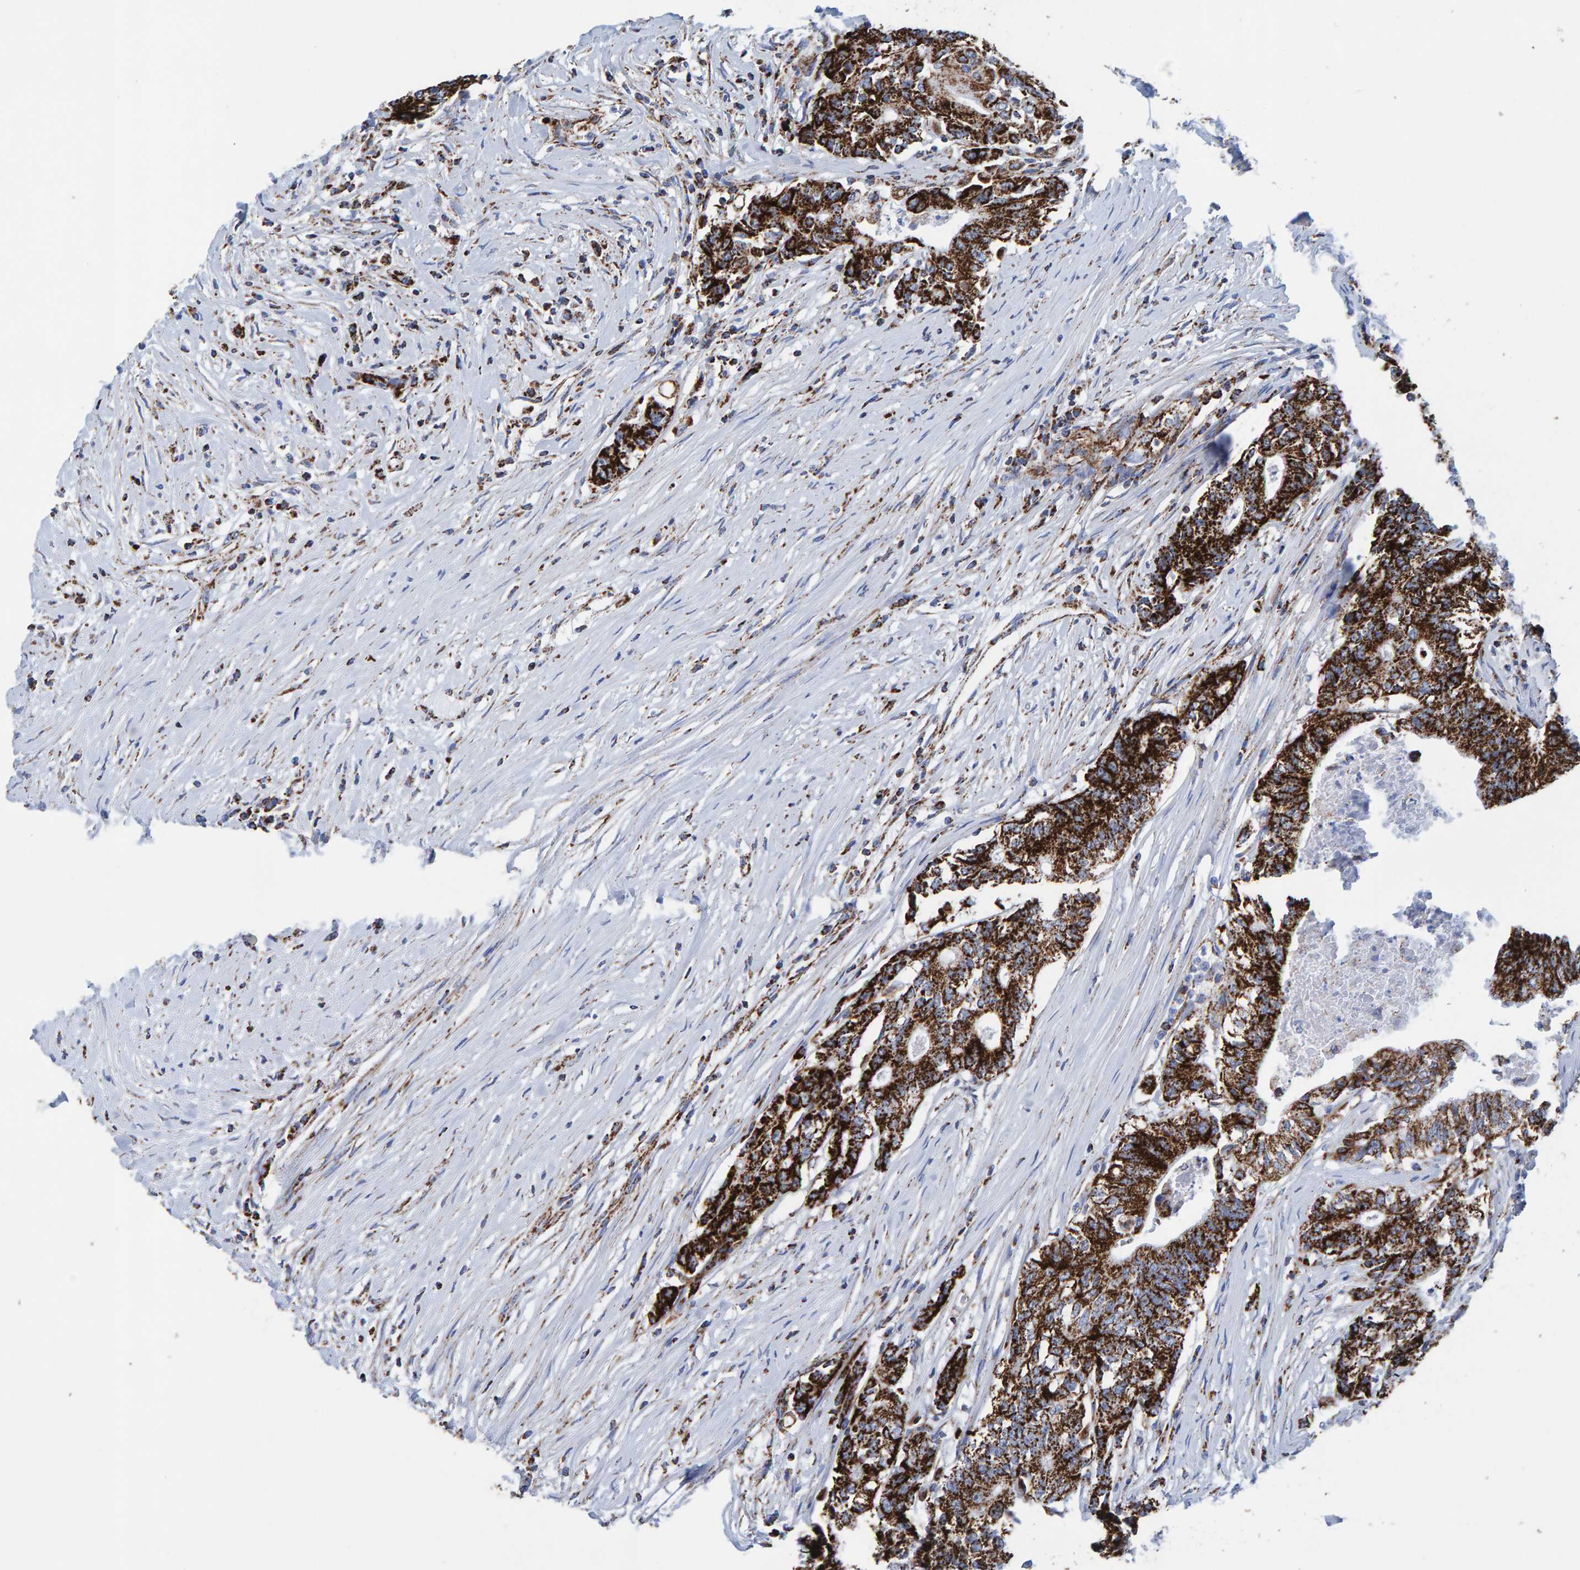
{"staining": {"intensity": "strong", "quantity": ">75%", "location": "cytoplasmic/membranous"}, "tissue": "colorectal cancer", "cell_type": "Tumor cells", "image_type": "cancer", "snomed": [{"axis": "morphology", "description": "Adenocarcinoma, NOS"}, {"axis": "topography", "description": "Colon"}], "caption": "This is an image of immunohistochemistry (IHC) staining of colorectal cancer (adenocarcinoma), which shows strong positivity in the cytoplasmic/membranous of tumor cells.", "gene": "ENSG00000262660", "patient": {"sex": "female", "age": 77}}